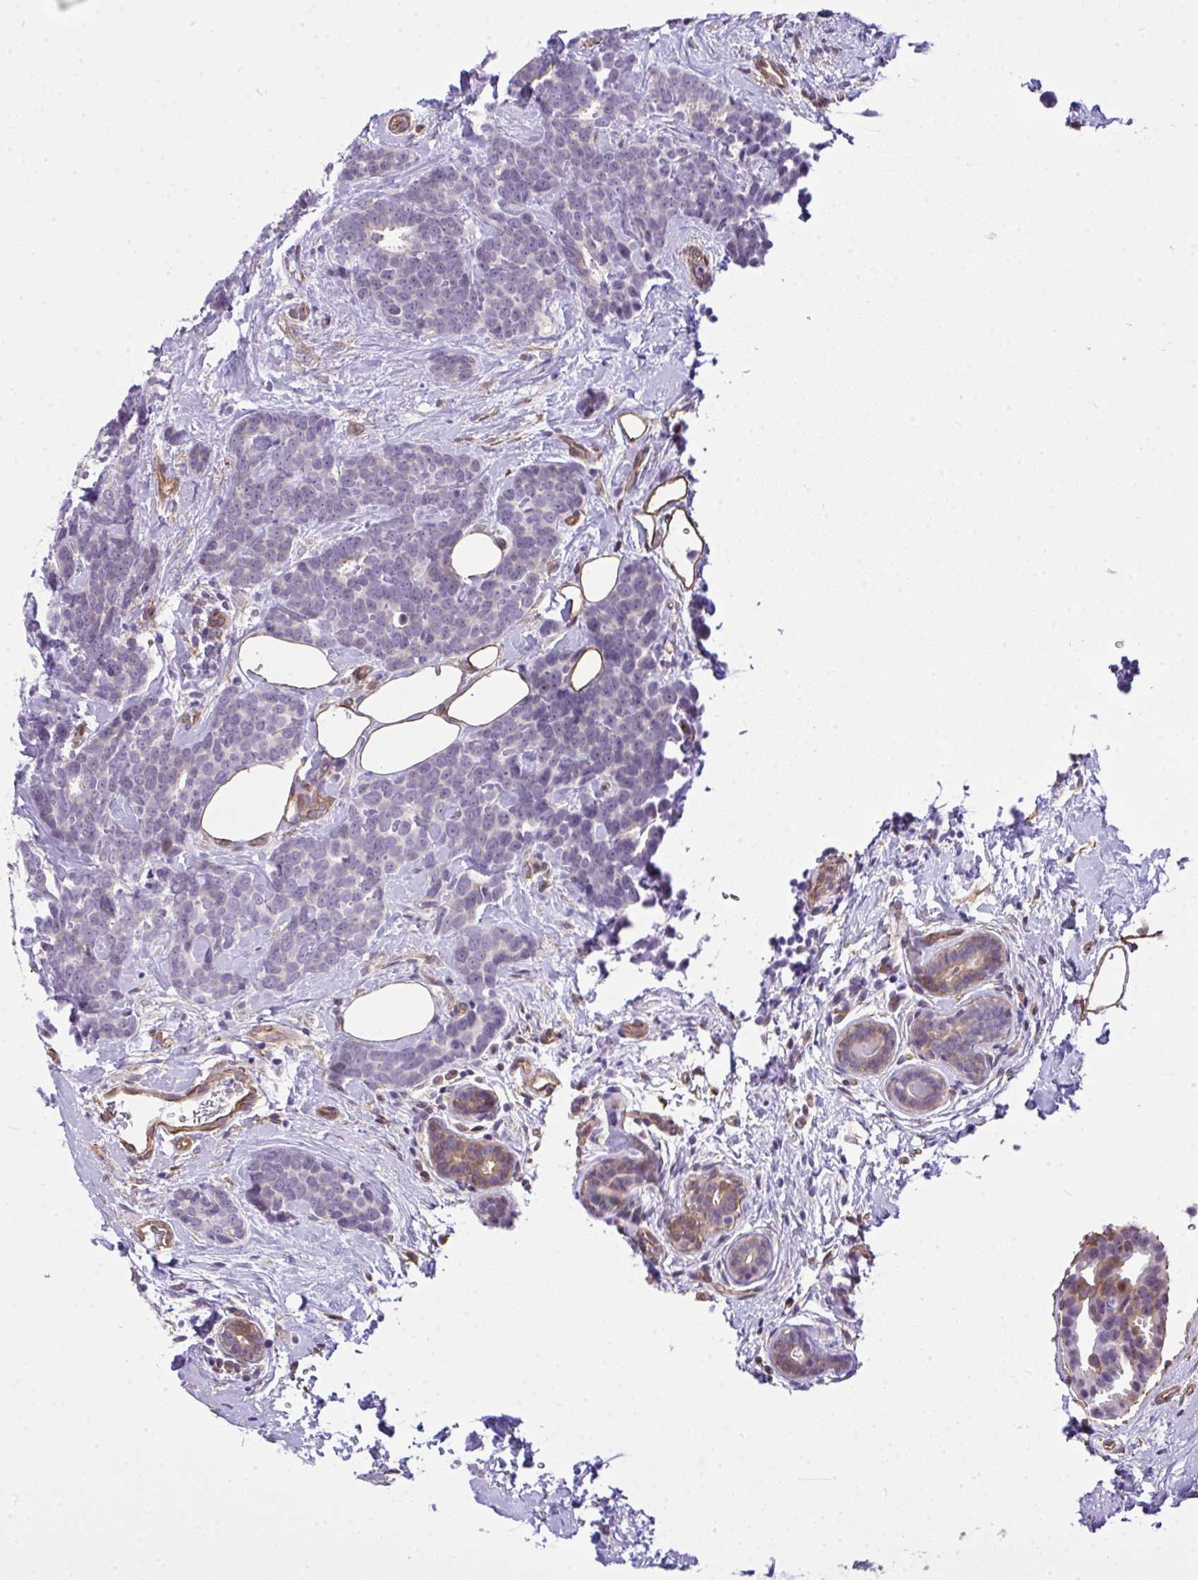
{"staining": {"intensity": "negative", "quantity": "none", "location": "none"}, "tissue": "breast cancer", "cell_type": "Tumor cells", "image_type": "cancer", "snomed": [{"axis": "morphology", "description": "Duct carcinoma"}, {"axis": "topography", "description": "Breast"}], "caption": "IHC photomicrograph of breast cancer (invasive ductal carcinoma) stained for a protein (brown), which displays no positivity in tumor cells.", "gene": "RSKR", "patient": {"sex": "female", "age": 71}}